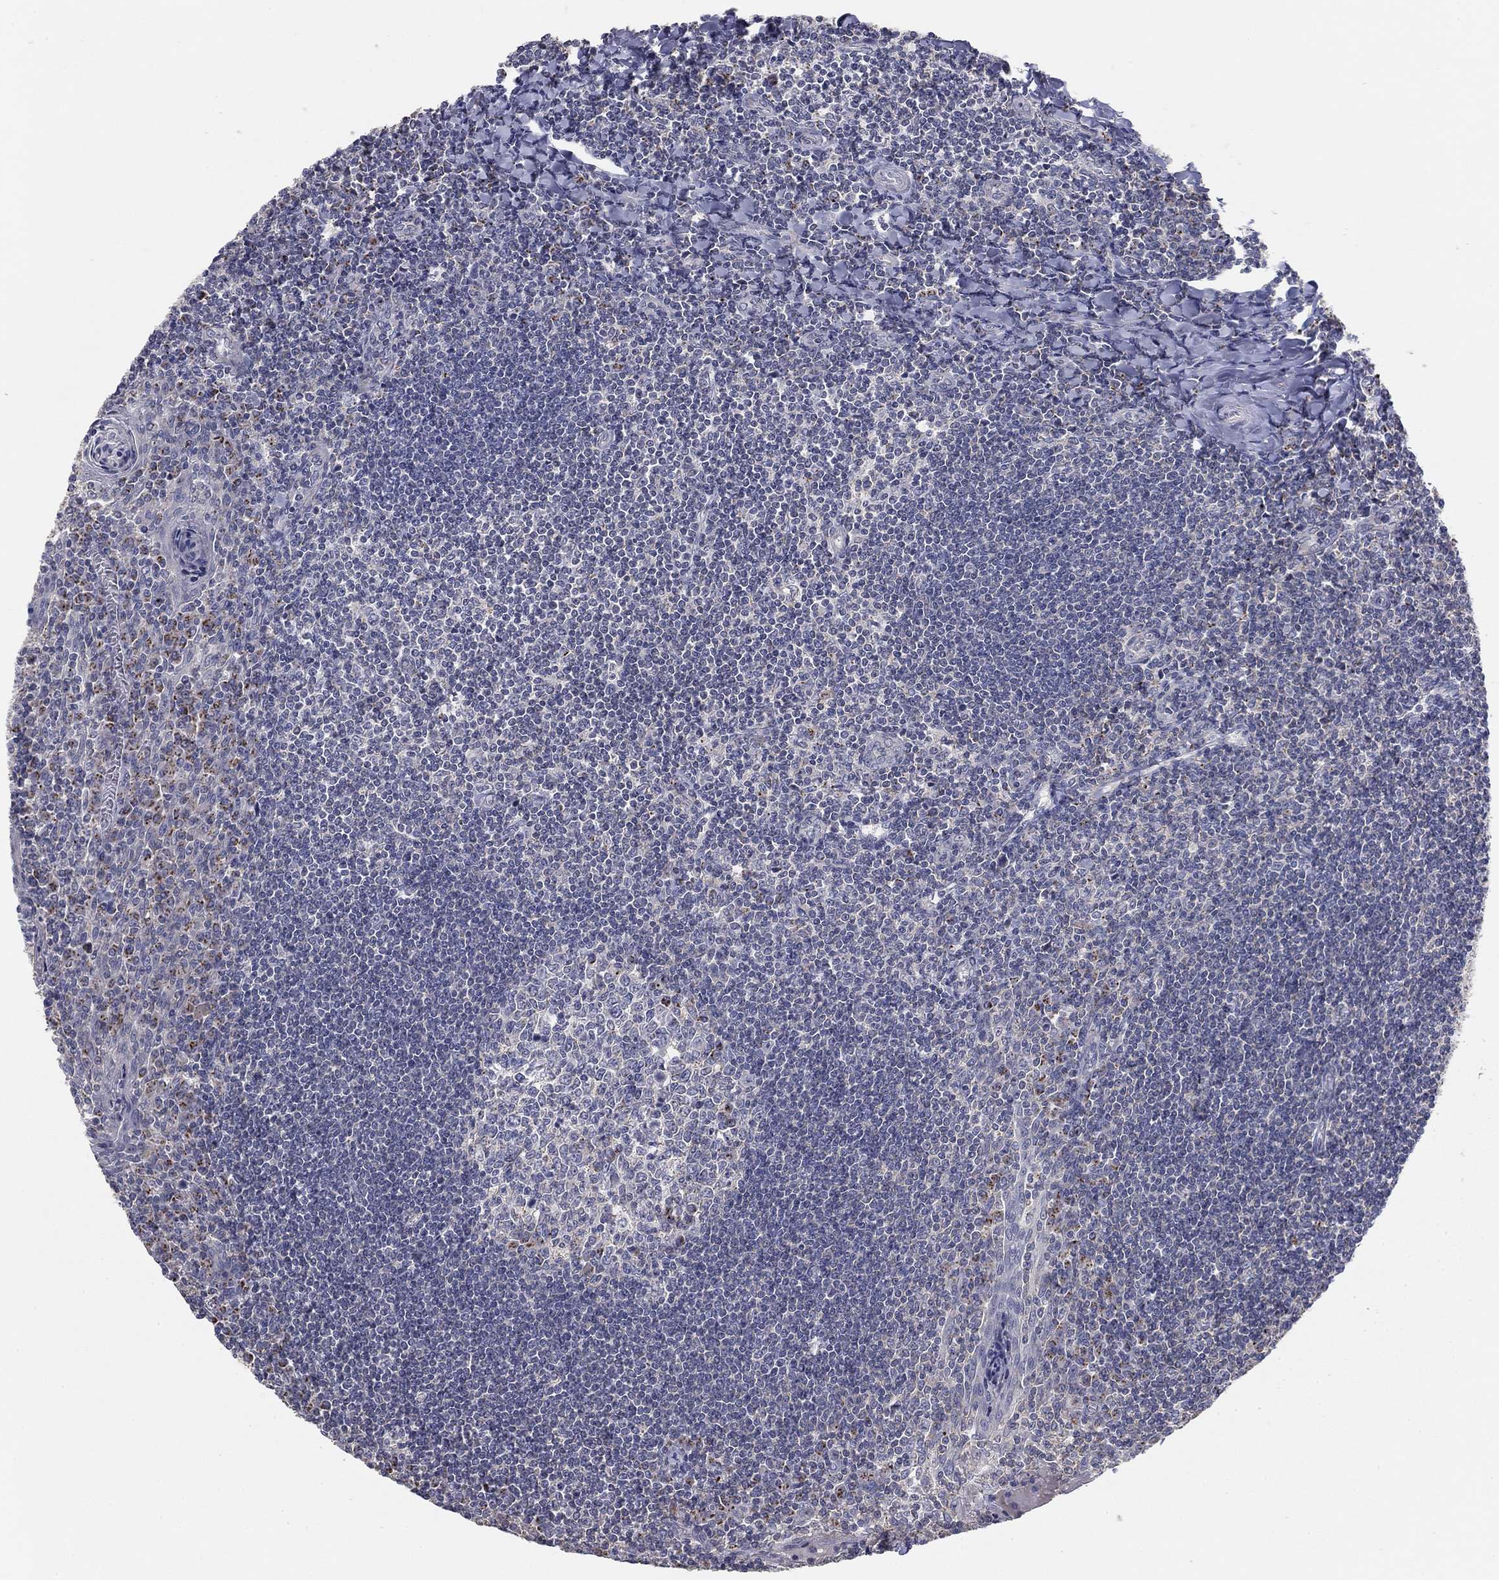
{"staining": {"intensity": "negative", "quantity": "none", "location": "none"}, "tissue": "tonsil", "cell_type": "Germinal center cells", "image_type": "normal", "snomed": [{"axis": "morphology", "description": "Normal tissue, NOS"}, {"axis": "topography", "description": "Tonsil"}], "caption": "A high-resolution image shows immunohistochemistry staining of normal tonsil, which reveals no significant staining in germinal center cells.", "gene": "SEPTIN3", "patient": {"sex": "female", "age": 12}}